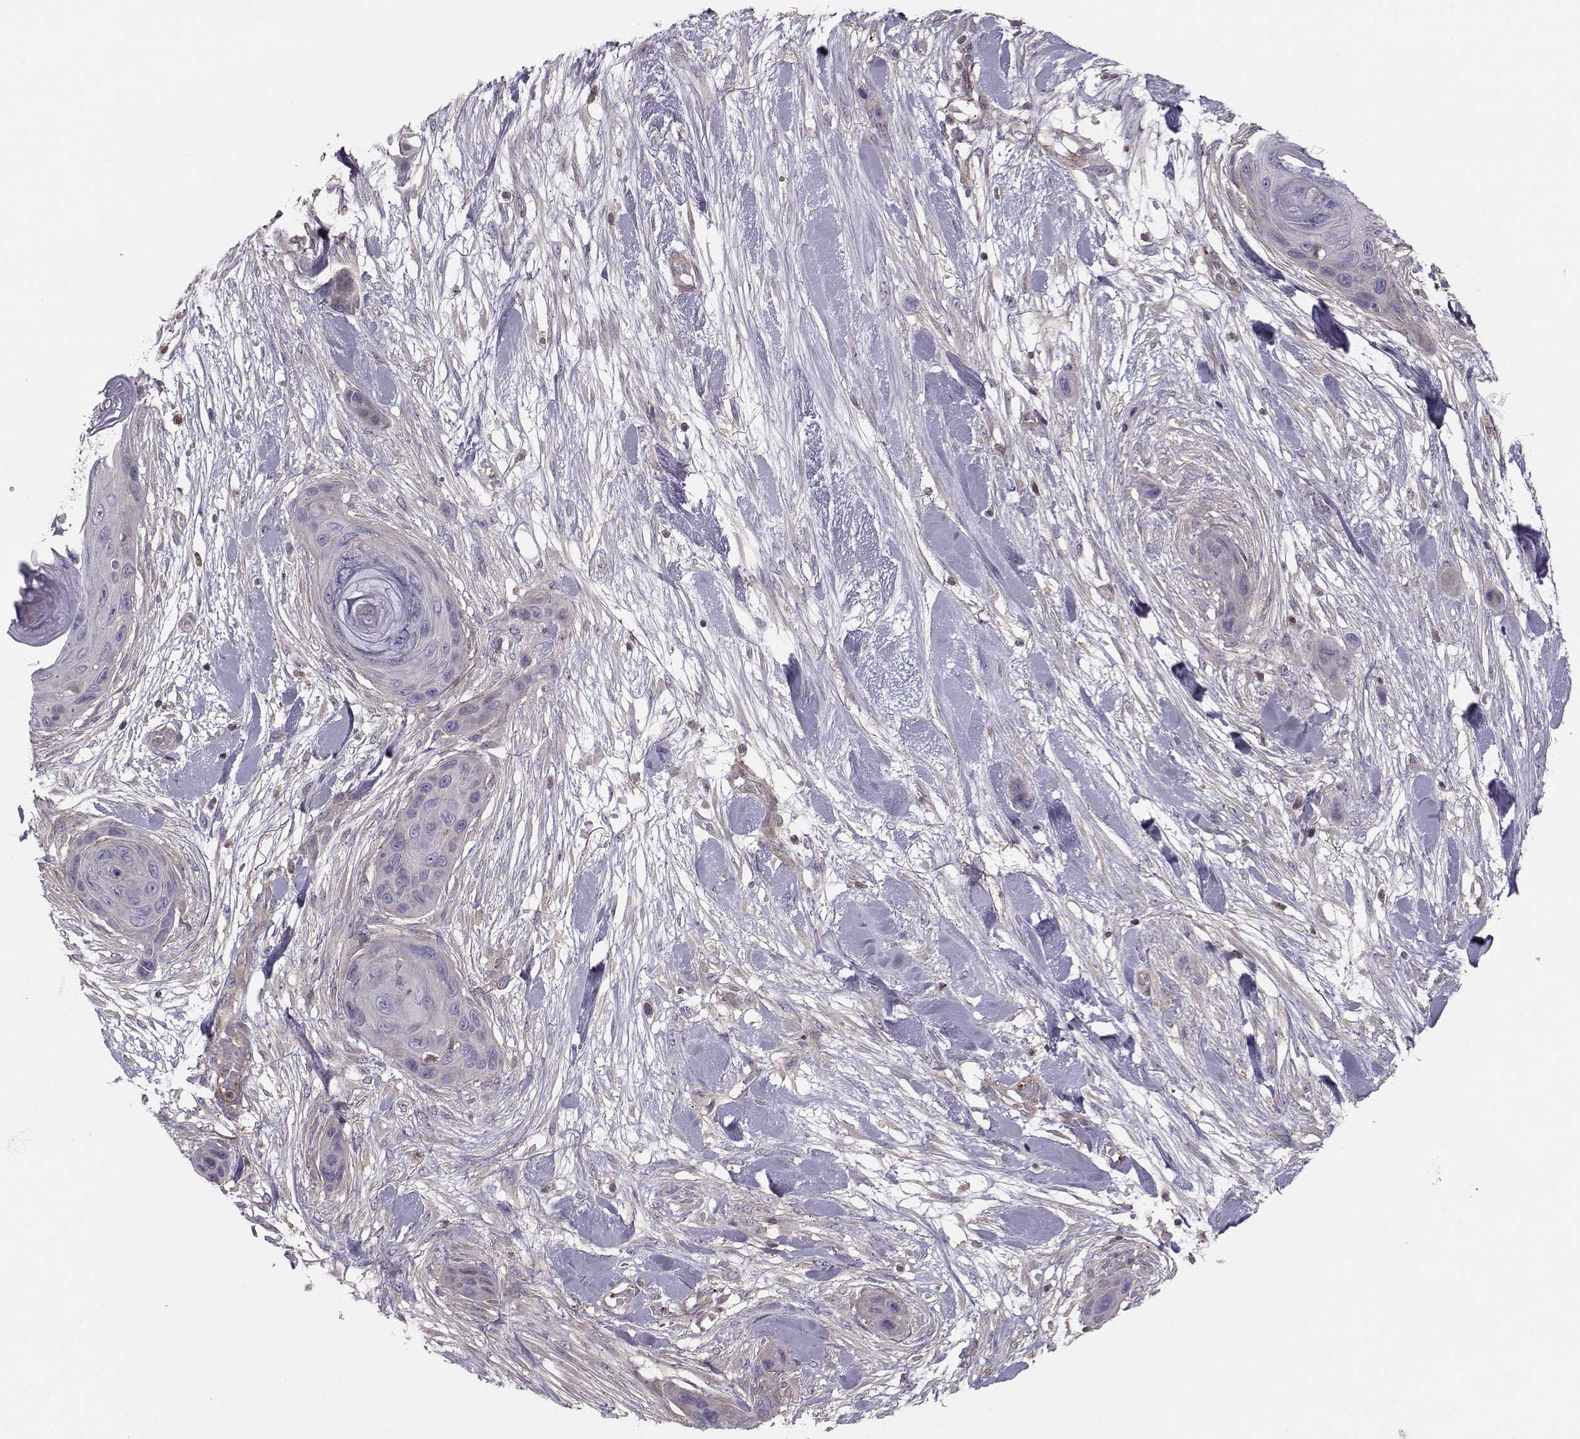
{"staining": {"intensity": "negative", "quantity": "none", "location": "none"}, "tissue": "skin cancer", "cell_type": "Tumor cells", "image_type": "cancer", "snomed": [{"axis": "morphology", "description": "Squamous cell carcinoma, NOS"}, {"axis": "topography", "description": "Skin"}], "caption": "There is no significant positivity in tumor cells of squamous cell carcinoma (skin).", "gene": "ASB16", "patient": {"sex": "male", "age": 82}}